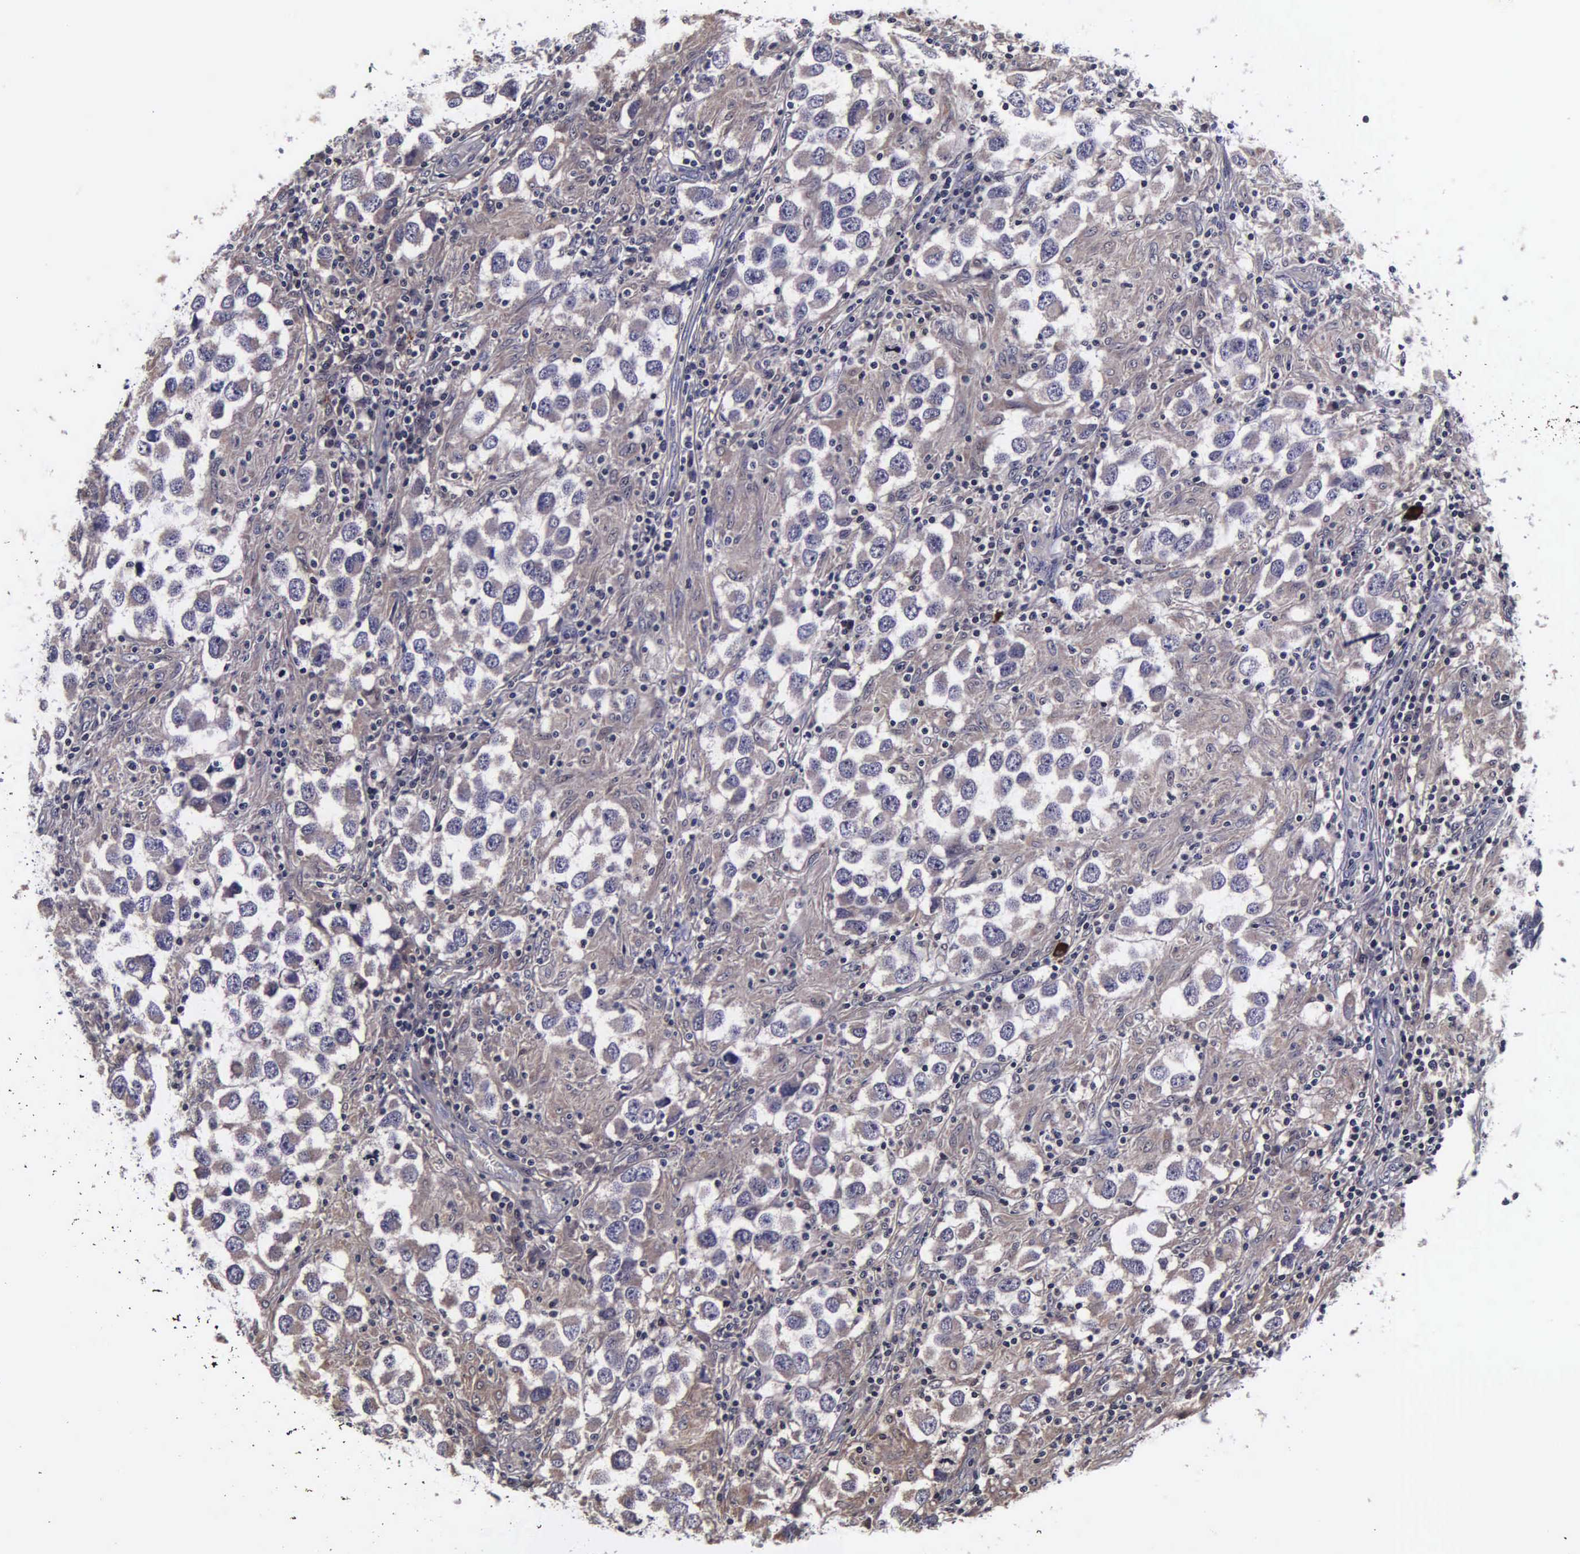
{"staining": {"intensity": "weak", "quantity": "25%-75%", "location": "cytoplasmic/membranous"}, "tissue": "testis cancer", "cell_type": "Tumor cells", "image_type": "cancer", "snomed": [{"axis": "morphology", "description": "Carcinoma, Embryonal, NOS"}, {"axis": "topography", "description": "Testis"}], "caption": "Testis cancer (embryonal carcinoma) stained with a brown dye demonstrates weak cytoplasmic/membranous positive positivity in about 25%-75% of tumor cells.", "gene": "PSMA3", "patient": {"sex": "male", "age": 21}}